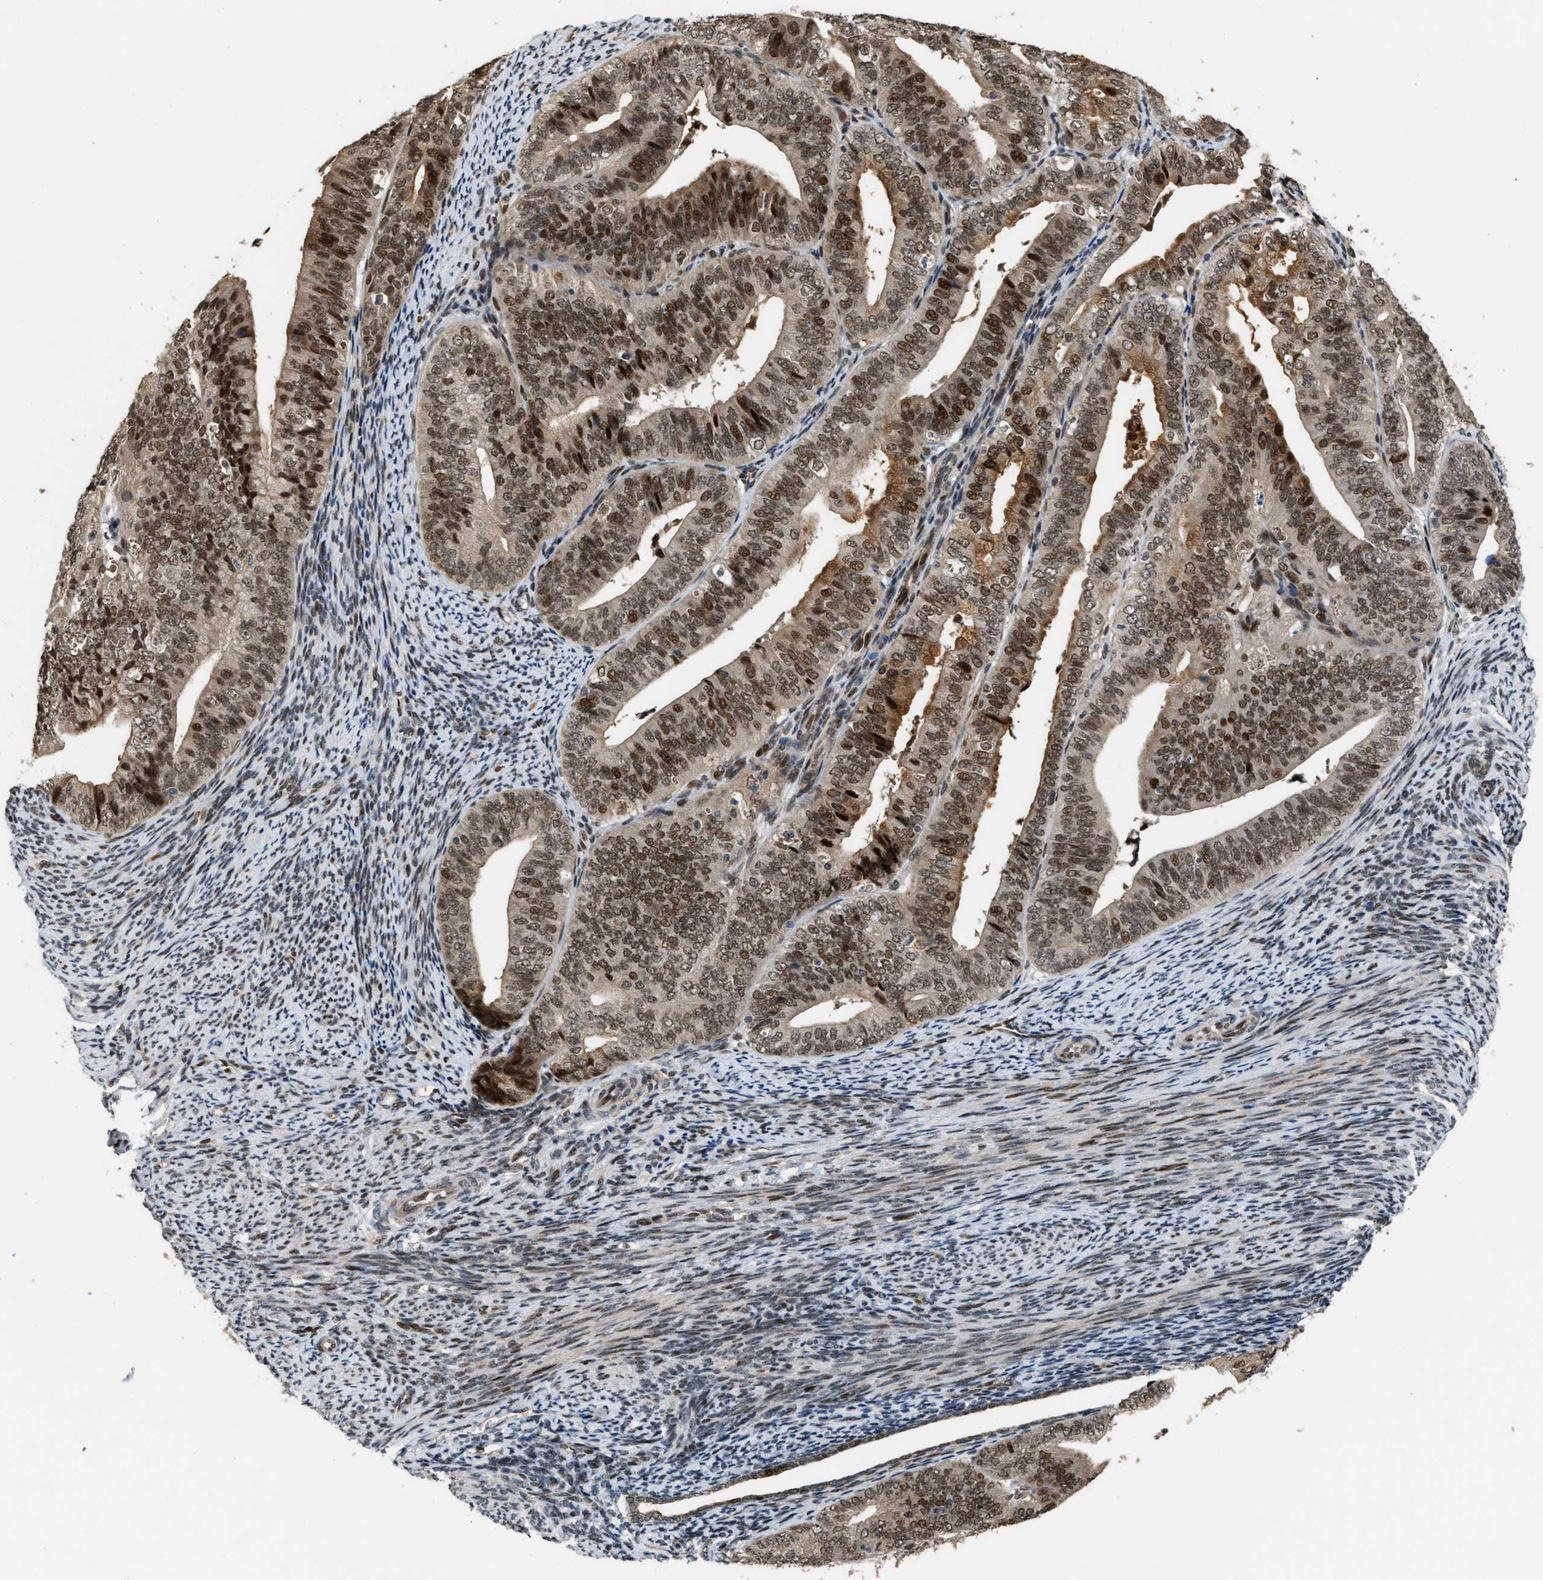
{"staining": {"intensity": "moderate", "quantity": ">75%", "location": "cytoplasmic/membranous,nuclear"}, "tissue": "endometrial cancer", "cell_type": "Tumor cells", "image_type": "cancer", "snomed": [{"axis": "morphology", "description": "Adenocarcinoma, NOS"}, {"axis": "topography", "description": "Endometrium"}], "caption": "Endometrial cancer was stained to show a protein in brown. There is medium levels of moderate cytoplasmic/membranous and nuclear expression in about >75% of tumor cells. (Brightfield microscopy of DAB IHC at high magnification).", "gene": "SERTAD2", "patient": {"sex": "female", "age": 63}}